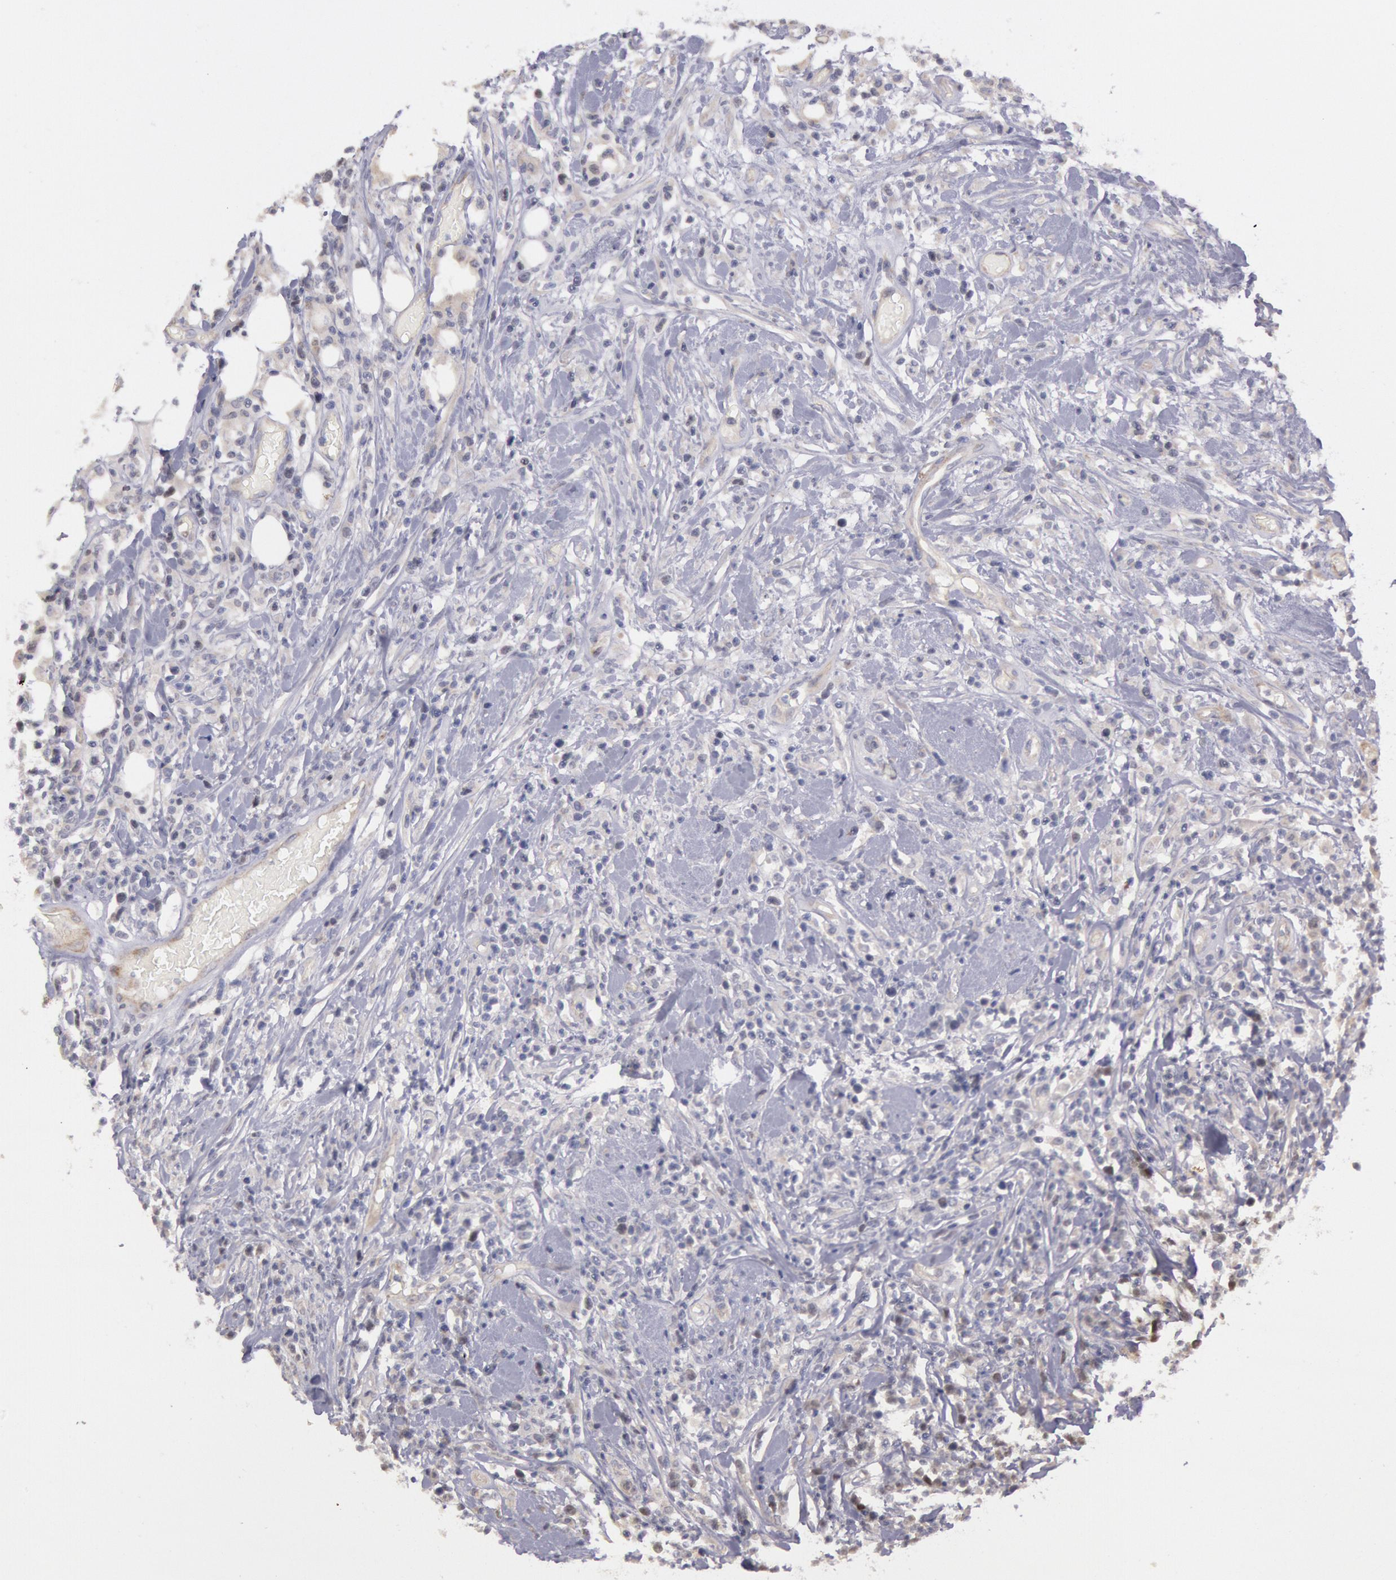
{"staining": {"intensity": "negative", "quantity": "none", "location": "none"}, "tissue": "lymphoma", "cell_type": "Tumor cells", "image_type": "cancer", "snomed": [{"axis": "morphology", "description": "Malignant lymphoma, non-Hodgkin's type, High grade"}, {"axis": "topography", "description": "Colon"}], "caption": "IHC photomicrograph of neoplastic tissue: human high-grade malignant lymphoma, non-Hodgkin's type stained with DAB (3,3'-diaminobenzidine) exhibits no significant protein positivity in tumor cells.", "gene": "AMOTL1", "patient": {"sex": "male", "age": 82}}